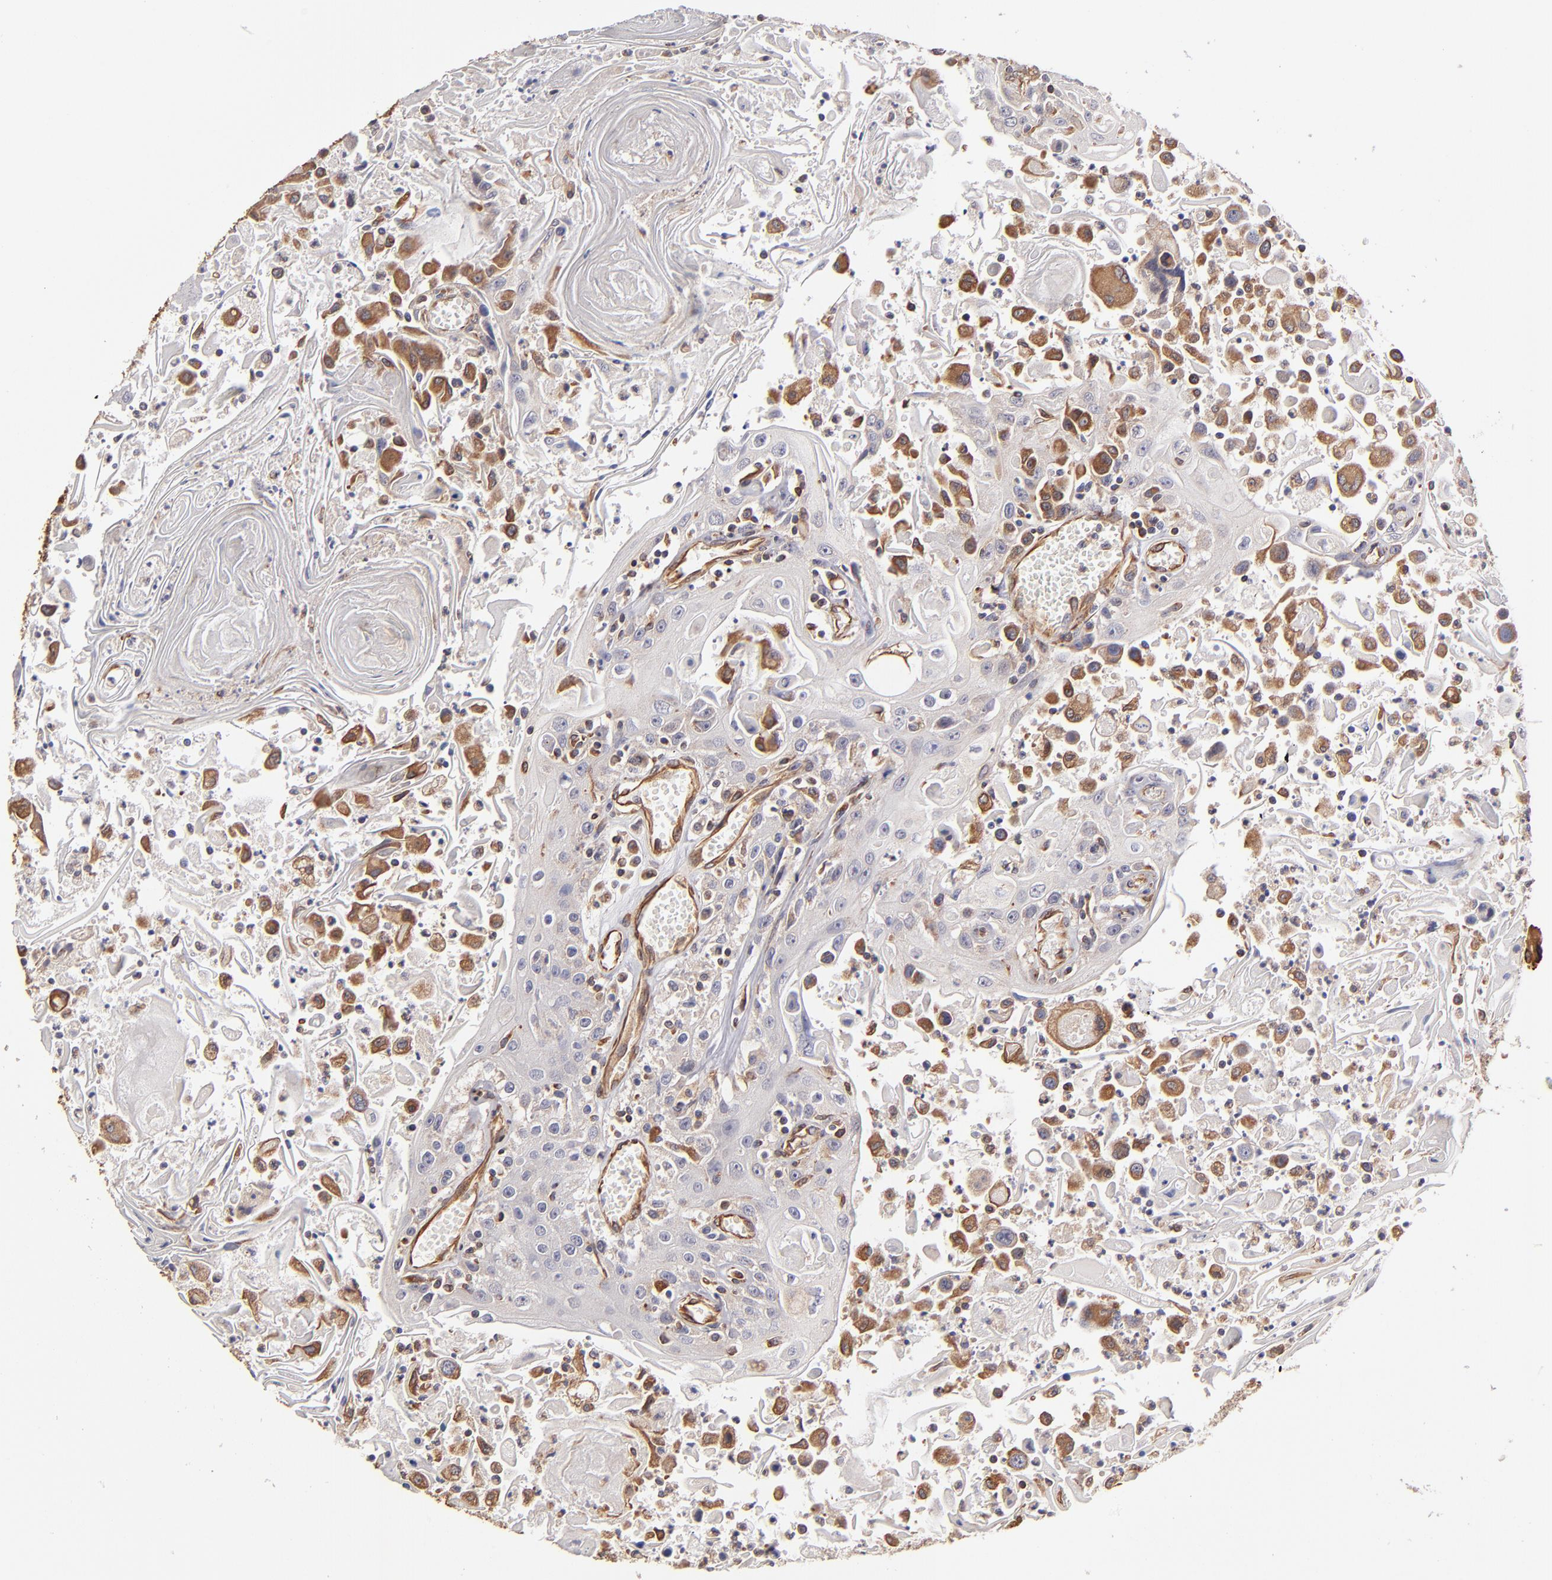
{"staining": {"intensity": "negative", "quantity": "none", "location": "none"}, "tissue": "head and neck cancer", "cell_type": "Tumor cells", "image_type": "cancer", "snomed": [{"axis": "morphology", "description": "Squamous cell carcinoma, NOS"}, {"axis": "topography", "description": "Oral tissue"}, {"axis": "topography", "description": "Head-Neck"}], "caption": "The histopathology image displays no significant expression in tumor cells of head and neck squamous cell carcinoma.", "gene": "ABCC1", "patient": {"sex": "female", "age": 76}}